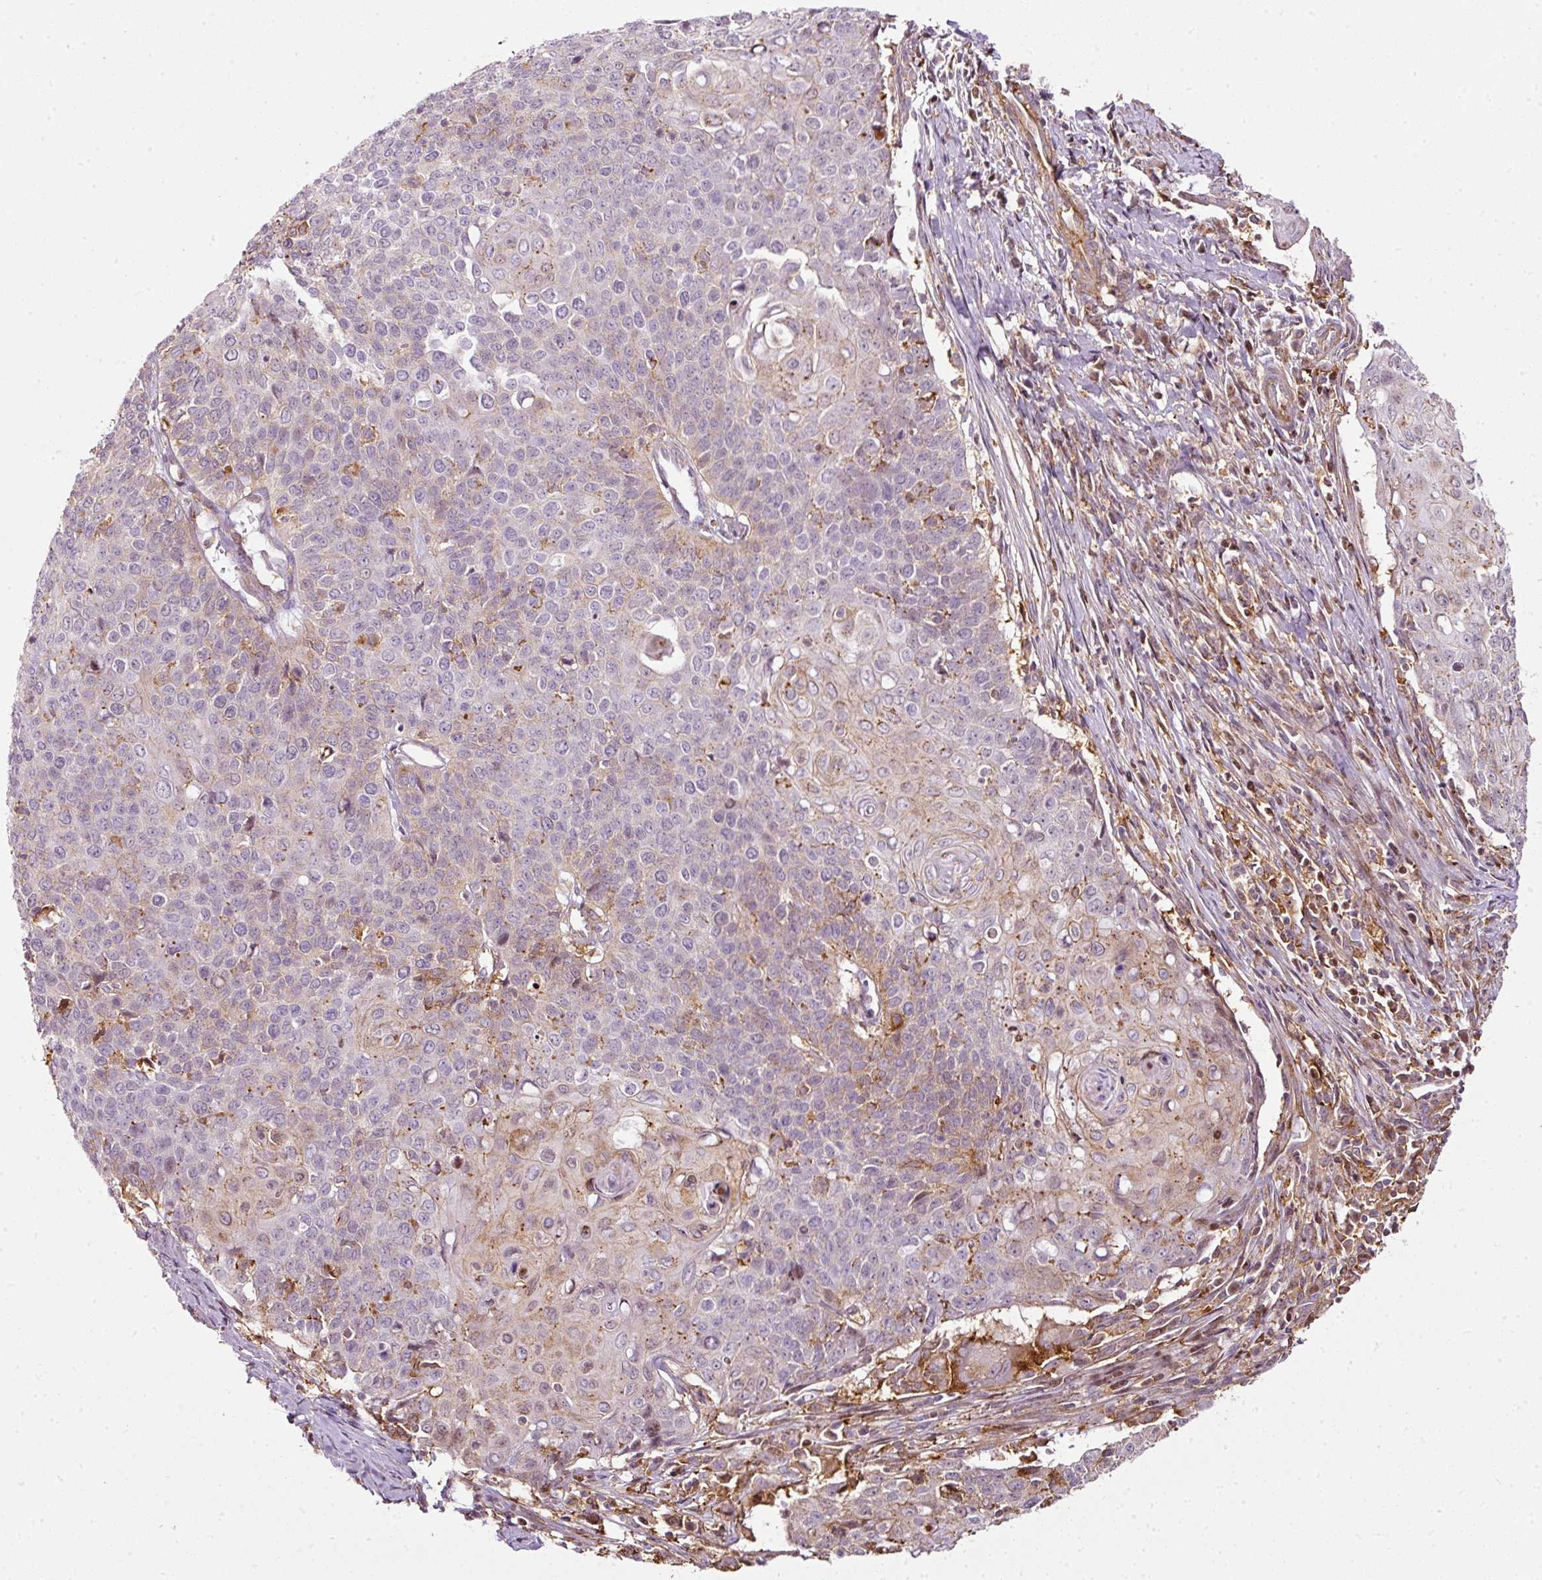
{"staining": {"intensity": "weak", "quantity": "<25%", "location": "cytoplasmic/membranous"}, "tissue": "cervical cancer", "cell_type": "Tumor cells", "image_type": "cancer", "snomed": [{"axis": "morphology", "description": "Squamous cell carcinoma, NOS"}, {"axis": "topography", "description": "Cervix"}], "caption": "Cervical squamous cell carcinoma was stained to show a protein in brown. There is no significant expression in tumor cells.", "gene": "SCNM1", "patient": {"sex": "female", "age": 39}}